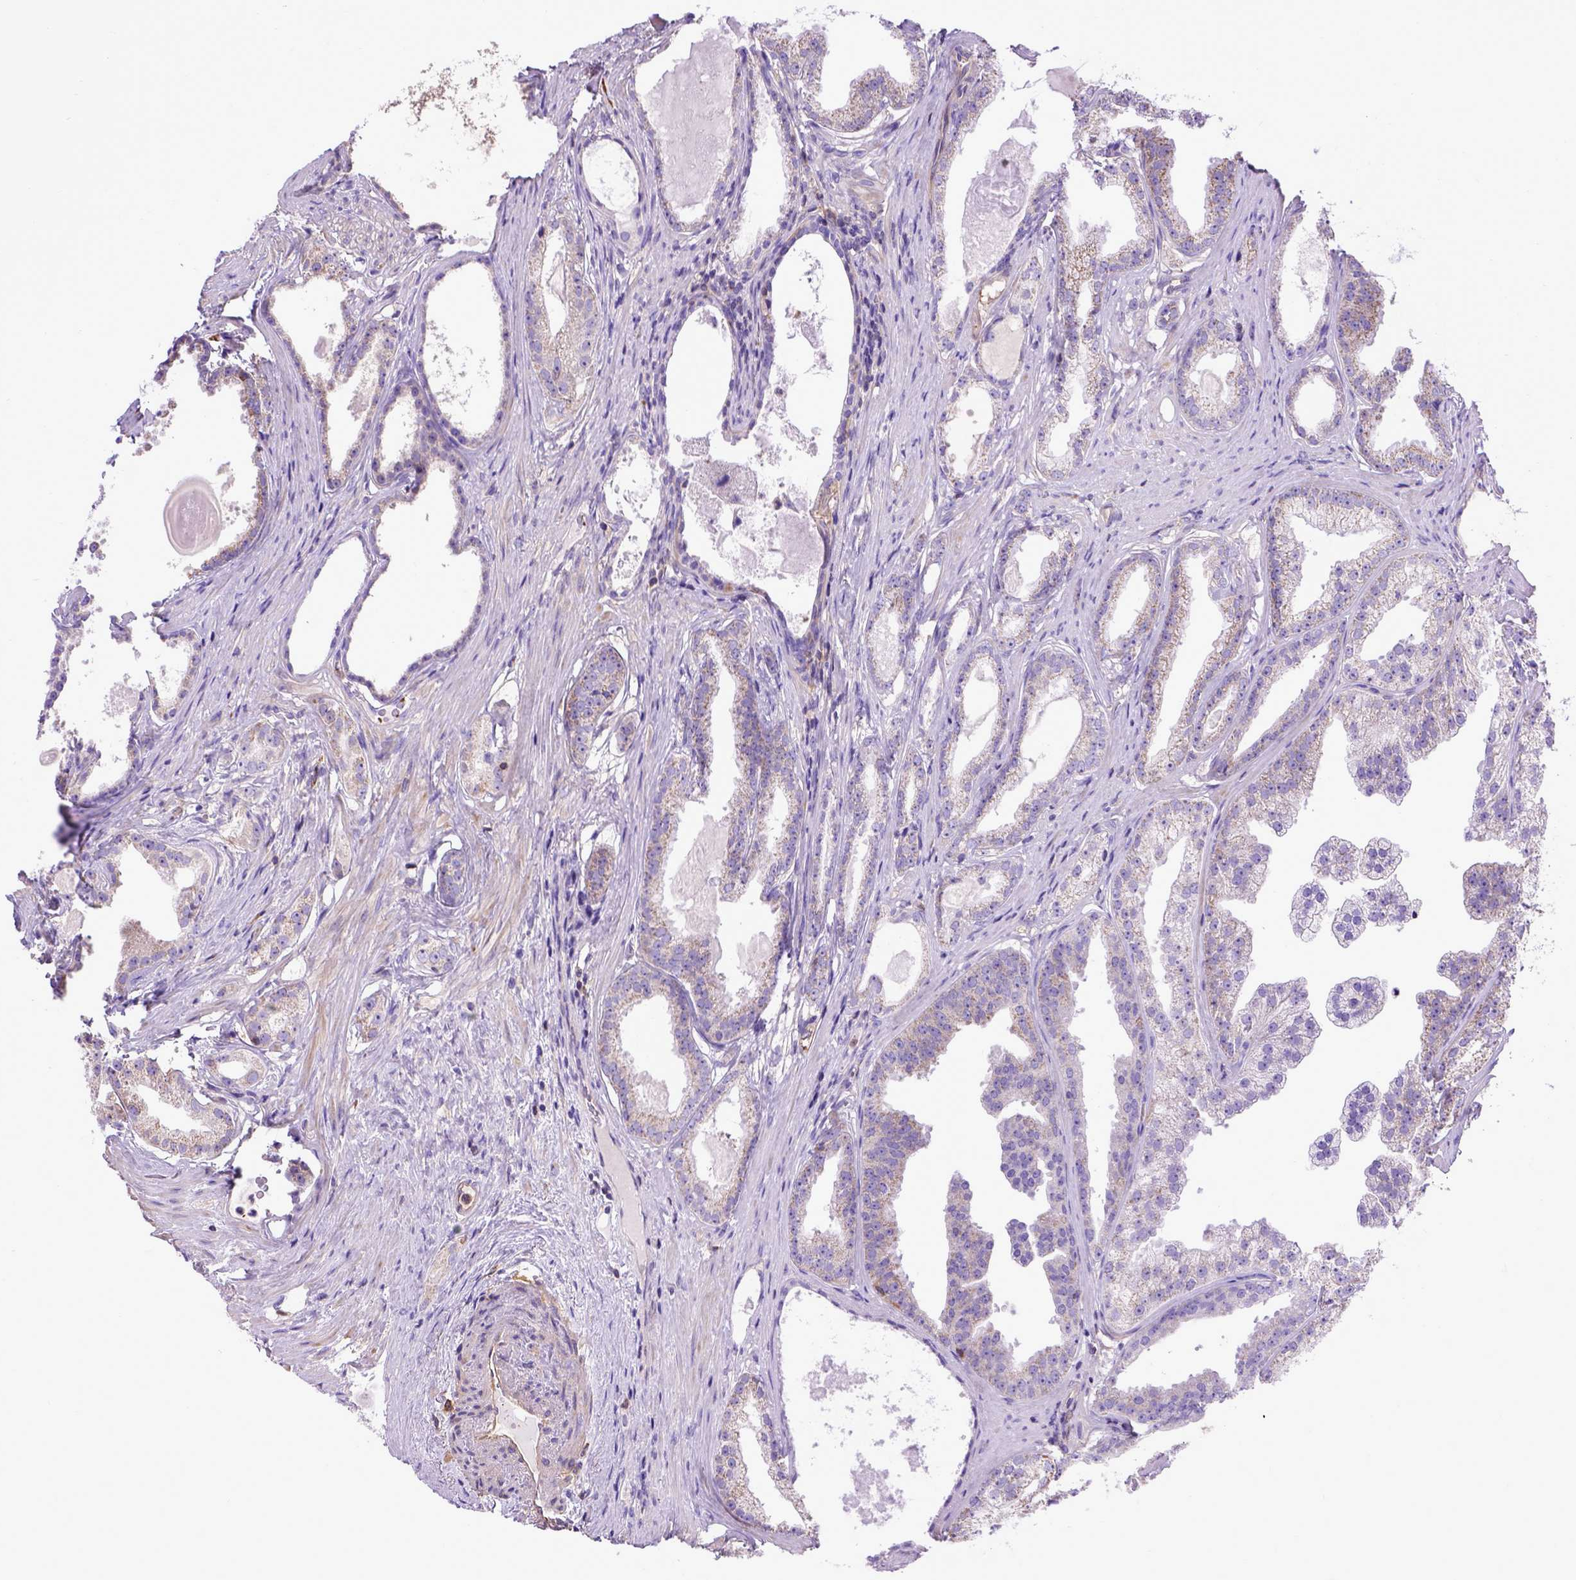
{"staining": {"intensity": "weak", "quantity": "<25%", "location": "cytoplasmic/membranous"}, "tissue": "prostate cancer", "cell_type": "Tumor cells", "image_type": "cancer", "snomed": [{"axis": "morphology", "description": "Adenocarcinoma, Low grade"}, {"axis": "topography", "description": "Prostate"}], "caption": "Immunohistochemistry image of prostate adenocarcinoma (low-grade) stained for a protein (brown), which displays no staining in tumor cells.", "gene": "ASAH2", "patient": {"sex": "male", "age": 65}}